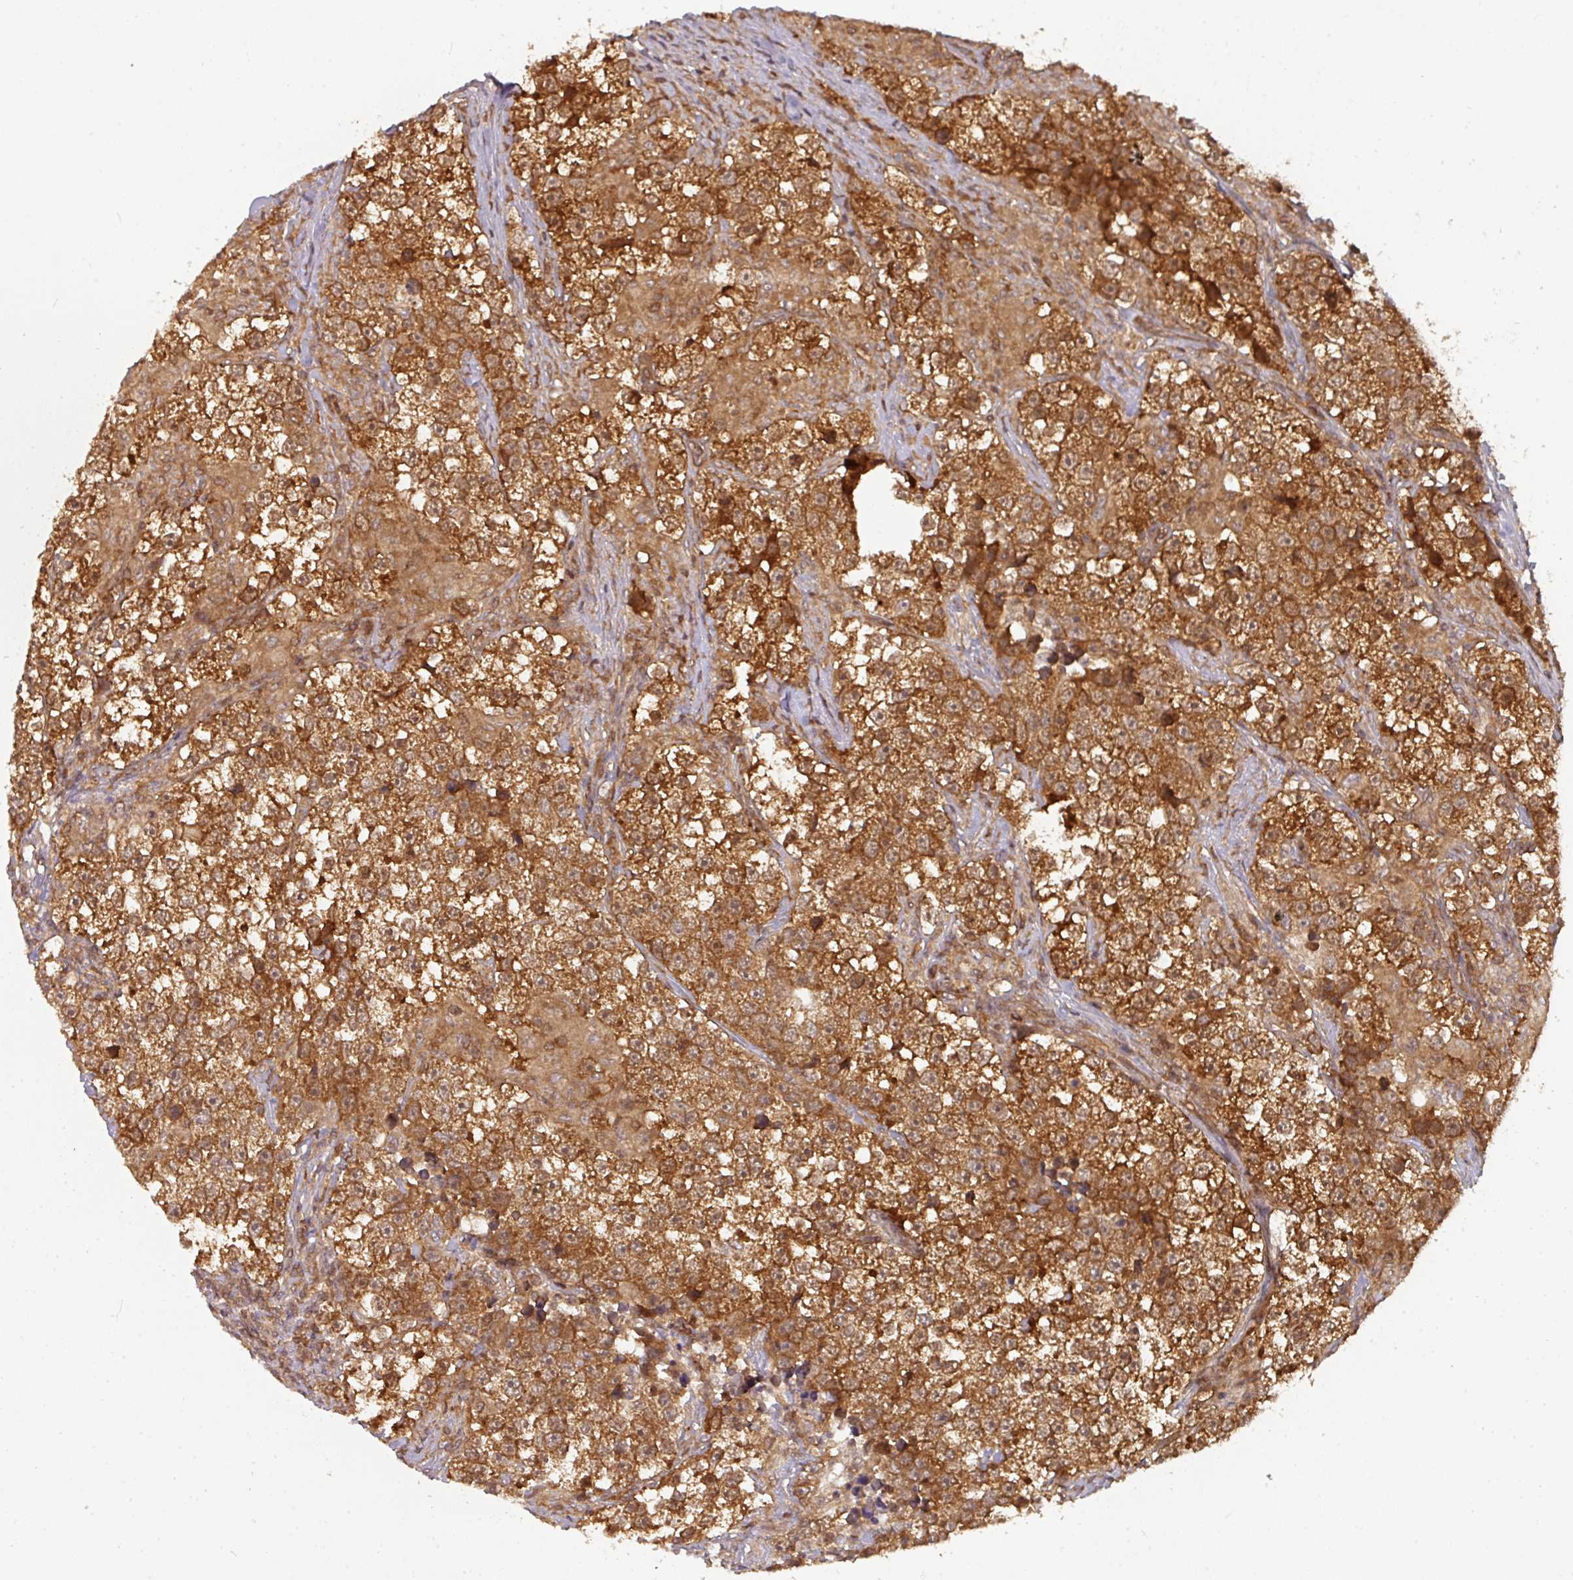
{"staining": {"intensity": "strong", "quantity": ">75%", "location": "cytoplasmic/membranous"}, "tissue": "testis cancer", "cell_type": "Tumor cells", "image_type": "cancer", "snomed": [{"axis": "morphology", "description": "Seminoma, NOS"}, {"axis": "topography", "description": "Testis"}], "caption": "Immunohistochemistry (IHC) image of human seminoma (testis) stained for a protein (brown), which demonstrates high levels of strong cytoplasmic/membranous positivity in about >75% of tumor cells.", "gene": "EIF4EBP2", "patient": {"sex": "male", "age": 46}}